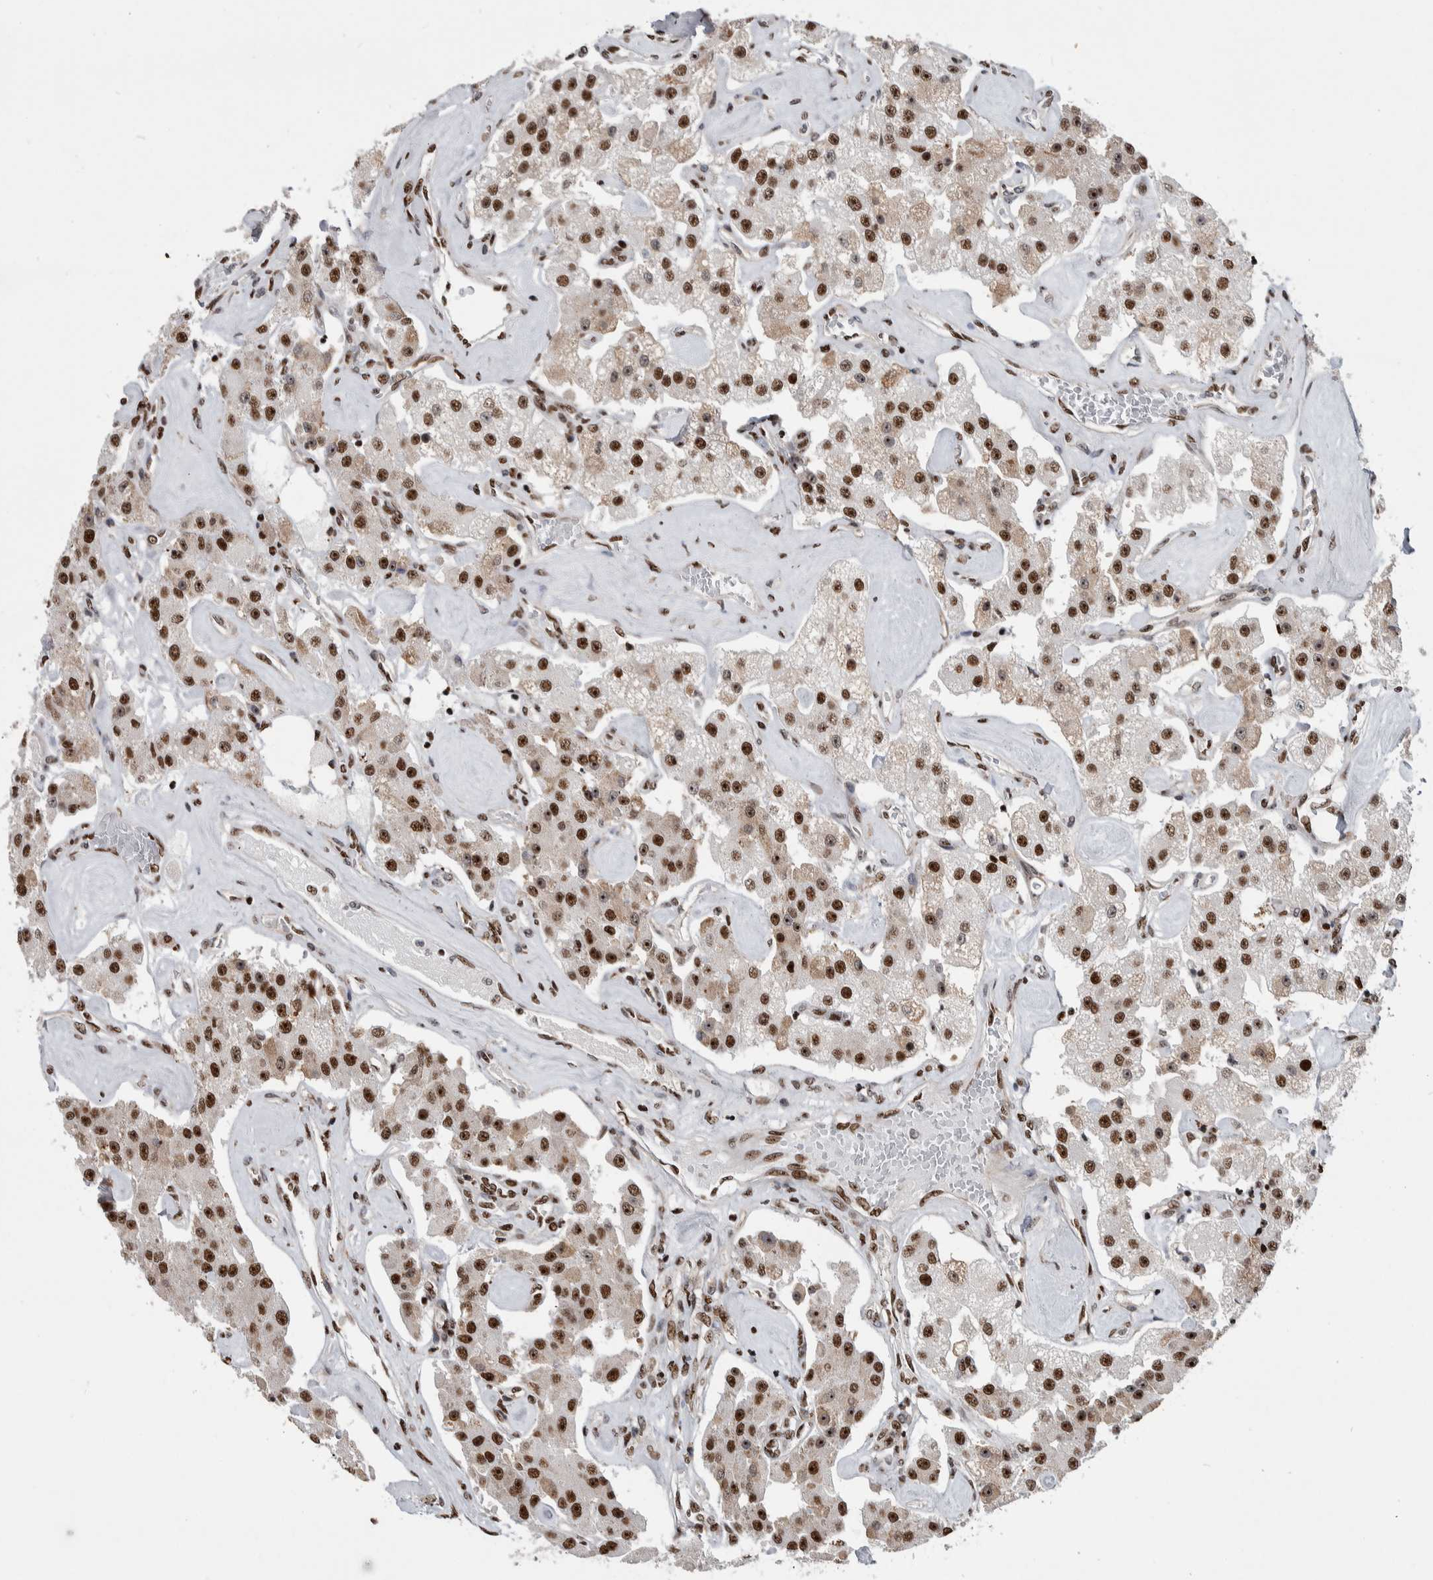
{"staining": {"intensity": "strong", "quantity": ">75%", "location": "nuclear"}, "tissue": "carcinoid", "cell_type": "Tumor cells", "image_type": "cancer", "snomed": [{"axis": "morphology", "description": "Carcinoid, malignant, NOS"}, {"axis": "topography", "description": "Pancreas"}], "caption": "Strong nuclear staining is identified in approximately >75% of tumor cells in carcinoid (malignant).", "gene": "NCL", "patient": {"sex": "male", "age": 41}}